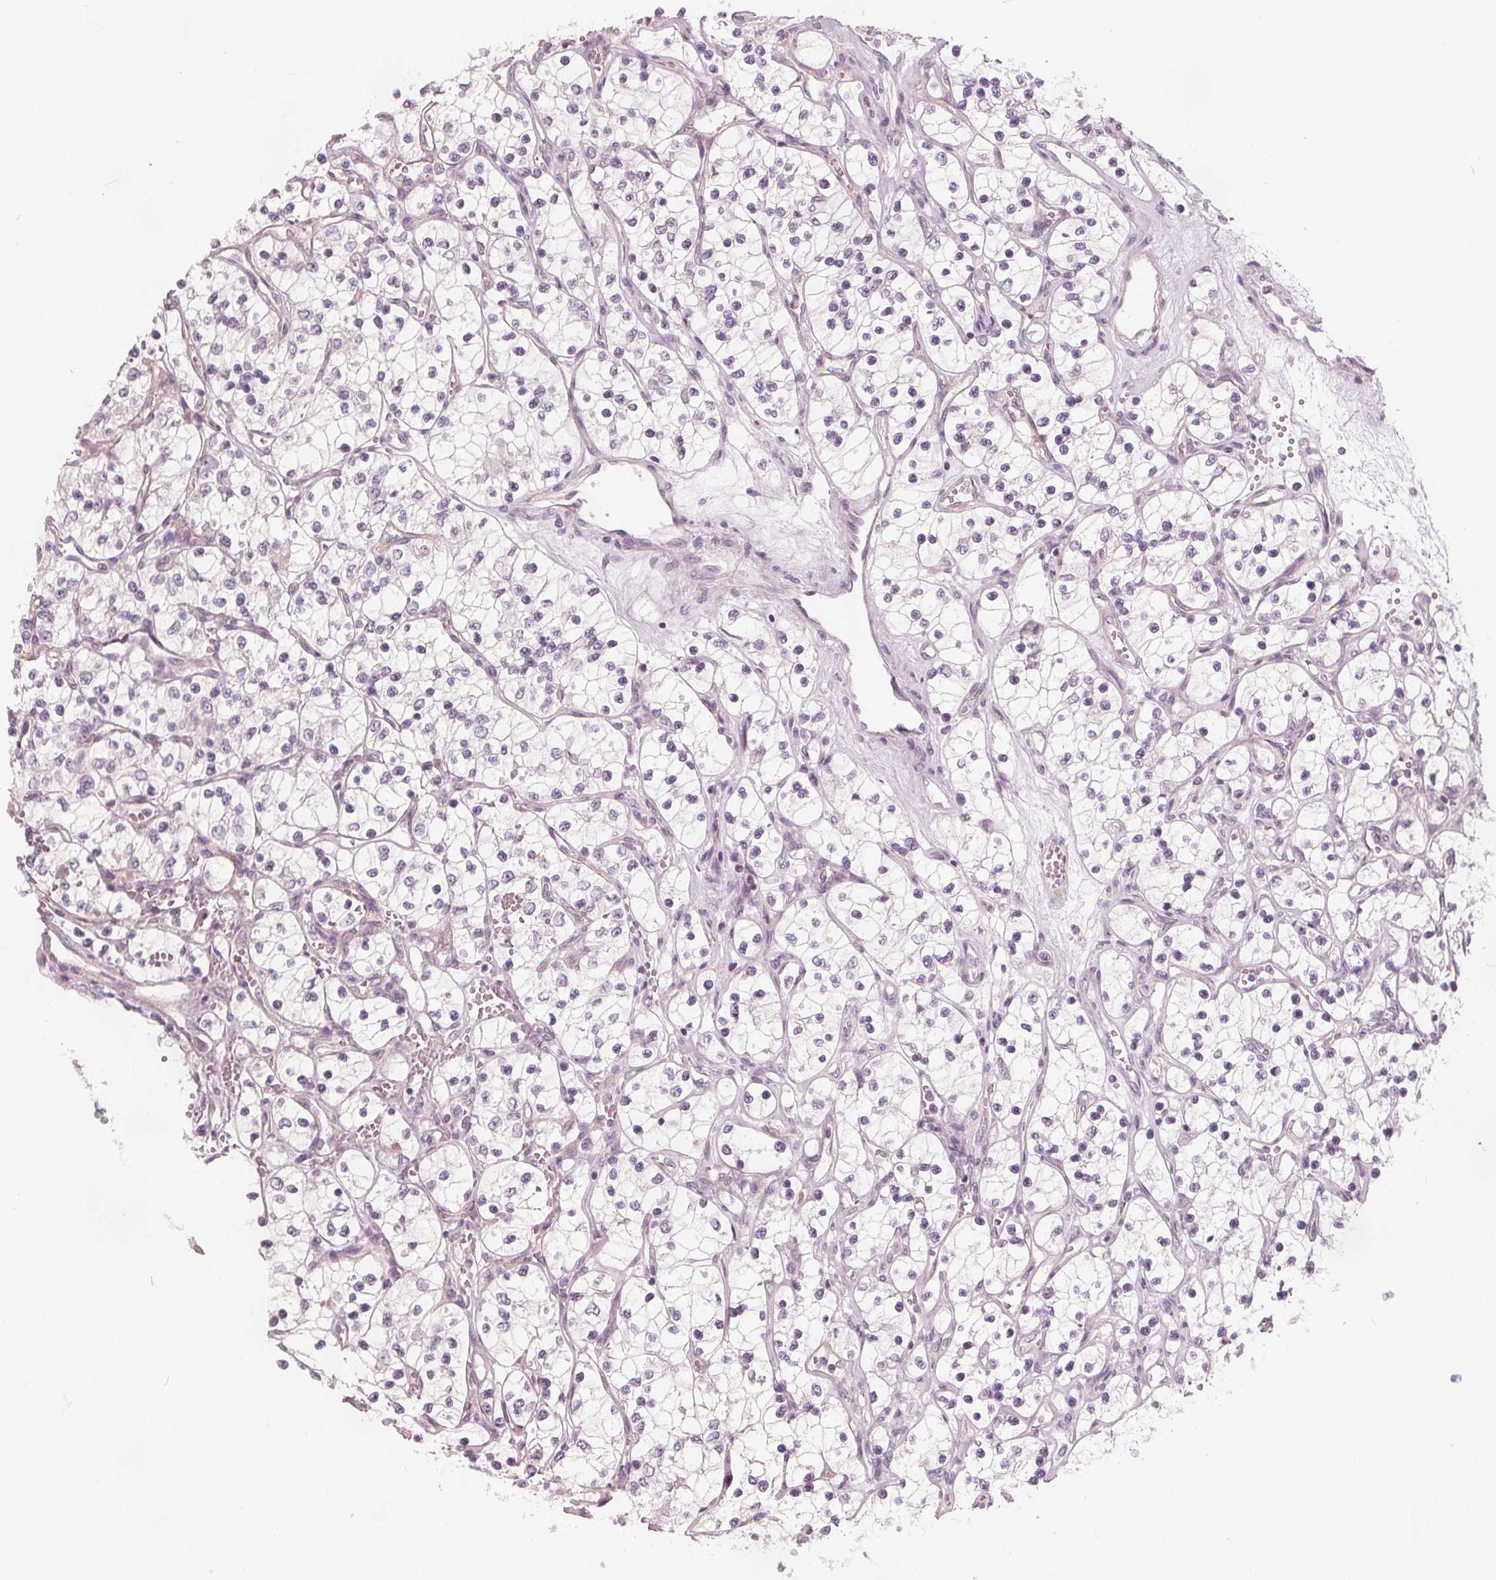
{"staining": {"intensity": "negative", "quantity": "none", "location": "none"}, "tissue": "renal cancer", "cell_type": "Tumor cells", "image_type": "cancer", "snomed": [{"axis": "morphology", "description": "Adenocarcinoma, NOS"}, {"axis": "topography", "description": "Kidney"}], "caption": "DAB (3,3'-diaminobenzidine) immunohistochemical staining of human renal cancer exhibits no significant staining in tumor cells. (DAB immunohistochemistry, high magnification).", "gene": "BRSK1", "patient": {"sex": "female", "age": 69}}